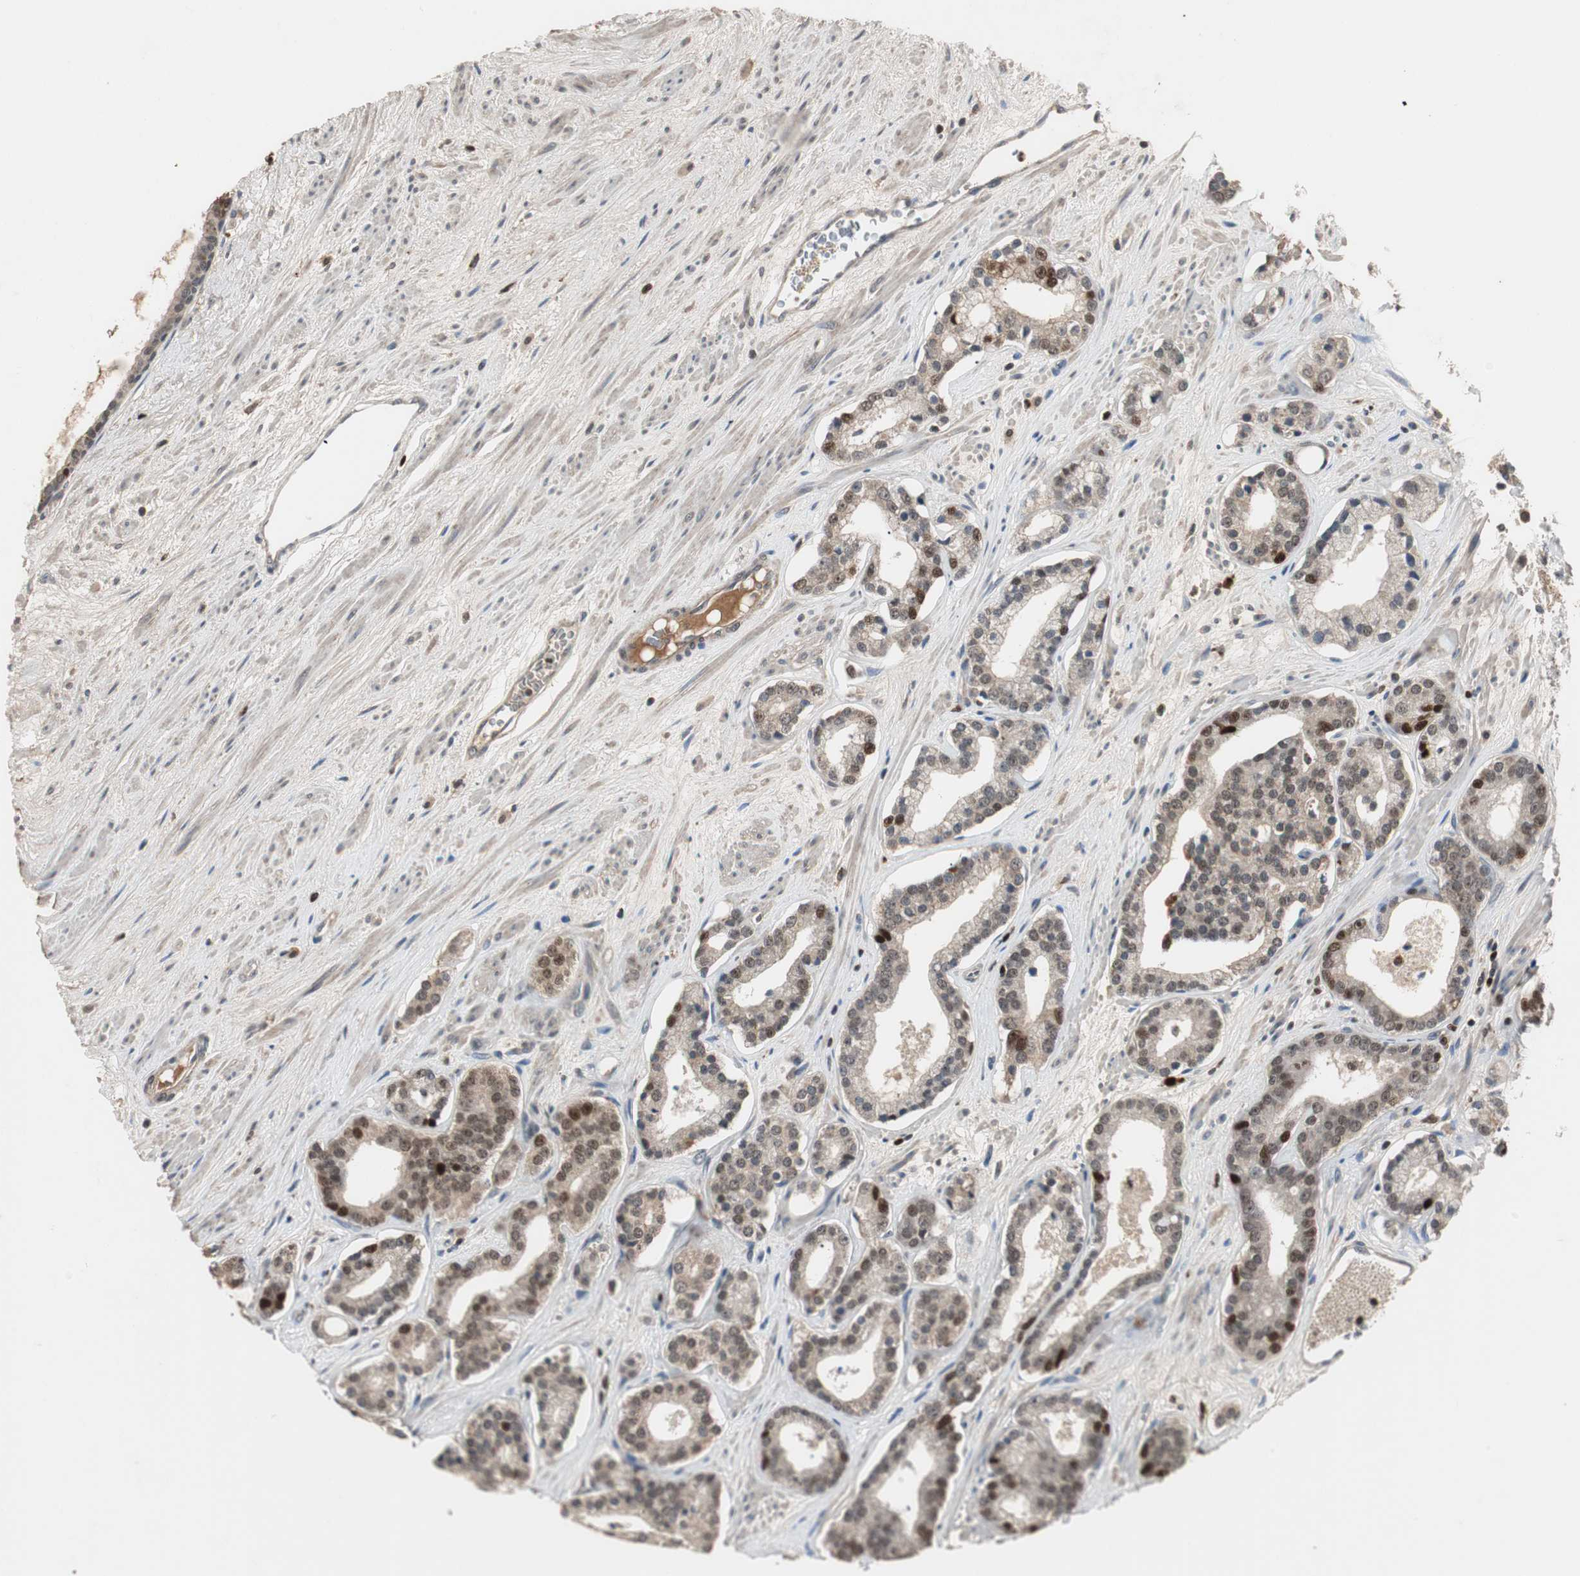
{"staining": {"intensity": "strong", "quantity": "<25%", "location": "nuclear"}, "tissue": "prostate cancer", "cell_type": "Tumor cells", "image_type": "cancer", "snomed": [{"axis": "morphology", "description": "Adenocarcinoma, Low grade"}, {"axis": "topography", "description": "Prostate"}], "caption": "Brown immunohistochemical staining in human adenocarcinoma (low-grade) (prostate) shows strong nuclear expression in approximately <25% of tumor cells.", "gene": "FEN1", "patient": {"sex": "male", "age": 63}}